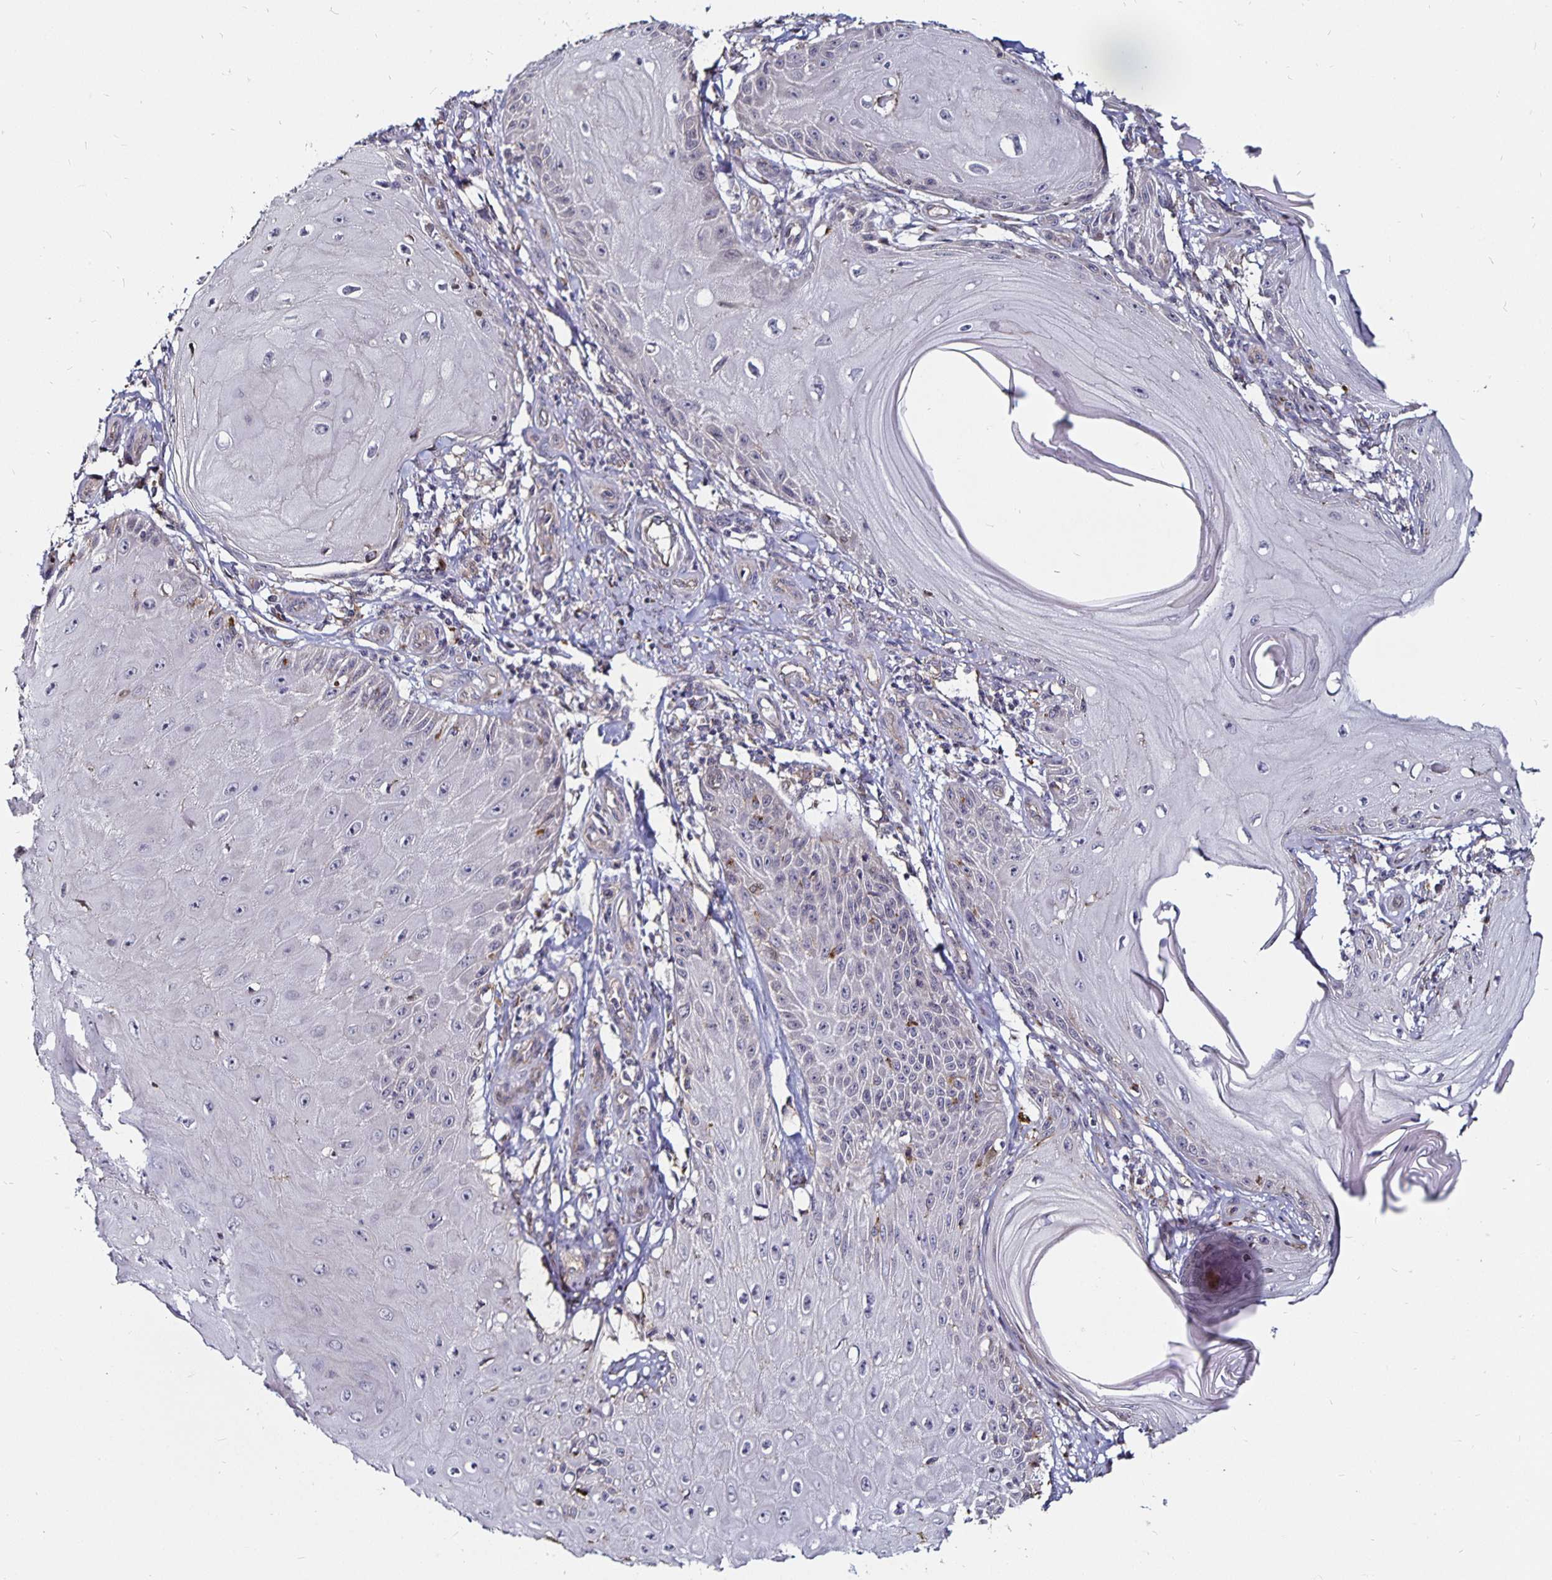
{"staining": {"intensity": "negative", "quantity": "none", "location": "none"}, "tissue": "skin cancer", "cell_type": "Tumor cells", "image_type": "cancer", "snomed": [{"axis": "morphology", "description": "Squamous cell carcinoma, NOS"}, {"axis": "topography", "description": "Skin"}], "caption": "DAB (3,3'-diaminobenzidine) immunohistochemical staining of skin squamous cell carcinoma exhibits no significant staining in tumor cells.", "gene": "CYP27A1", "patient": {"sex": "female", "age": 77}}